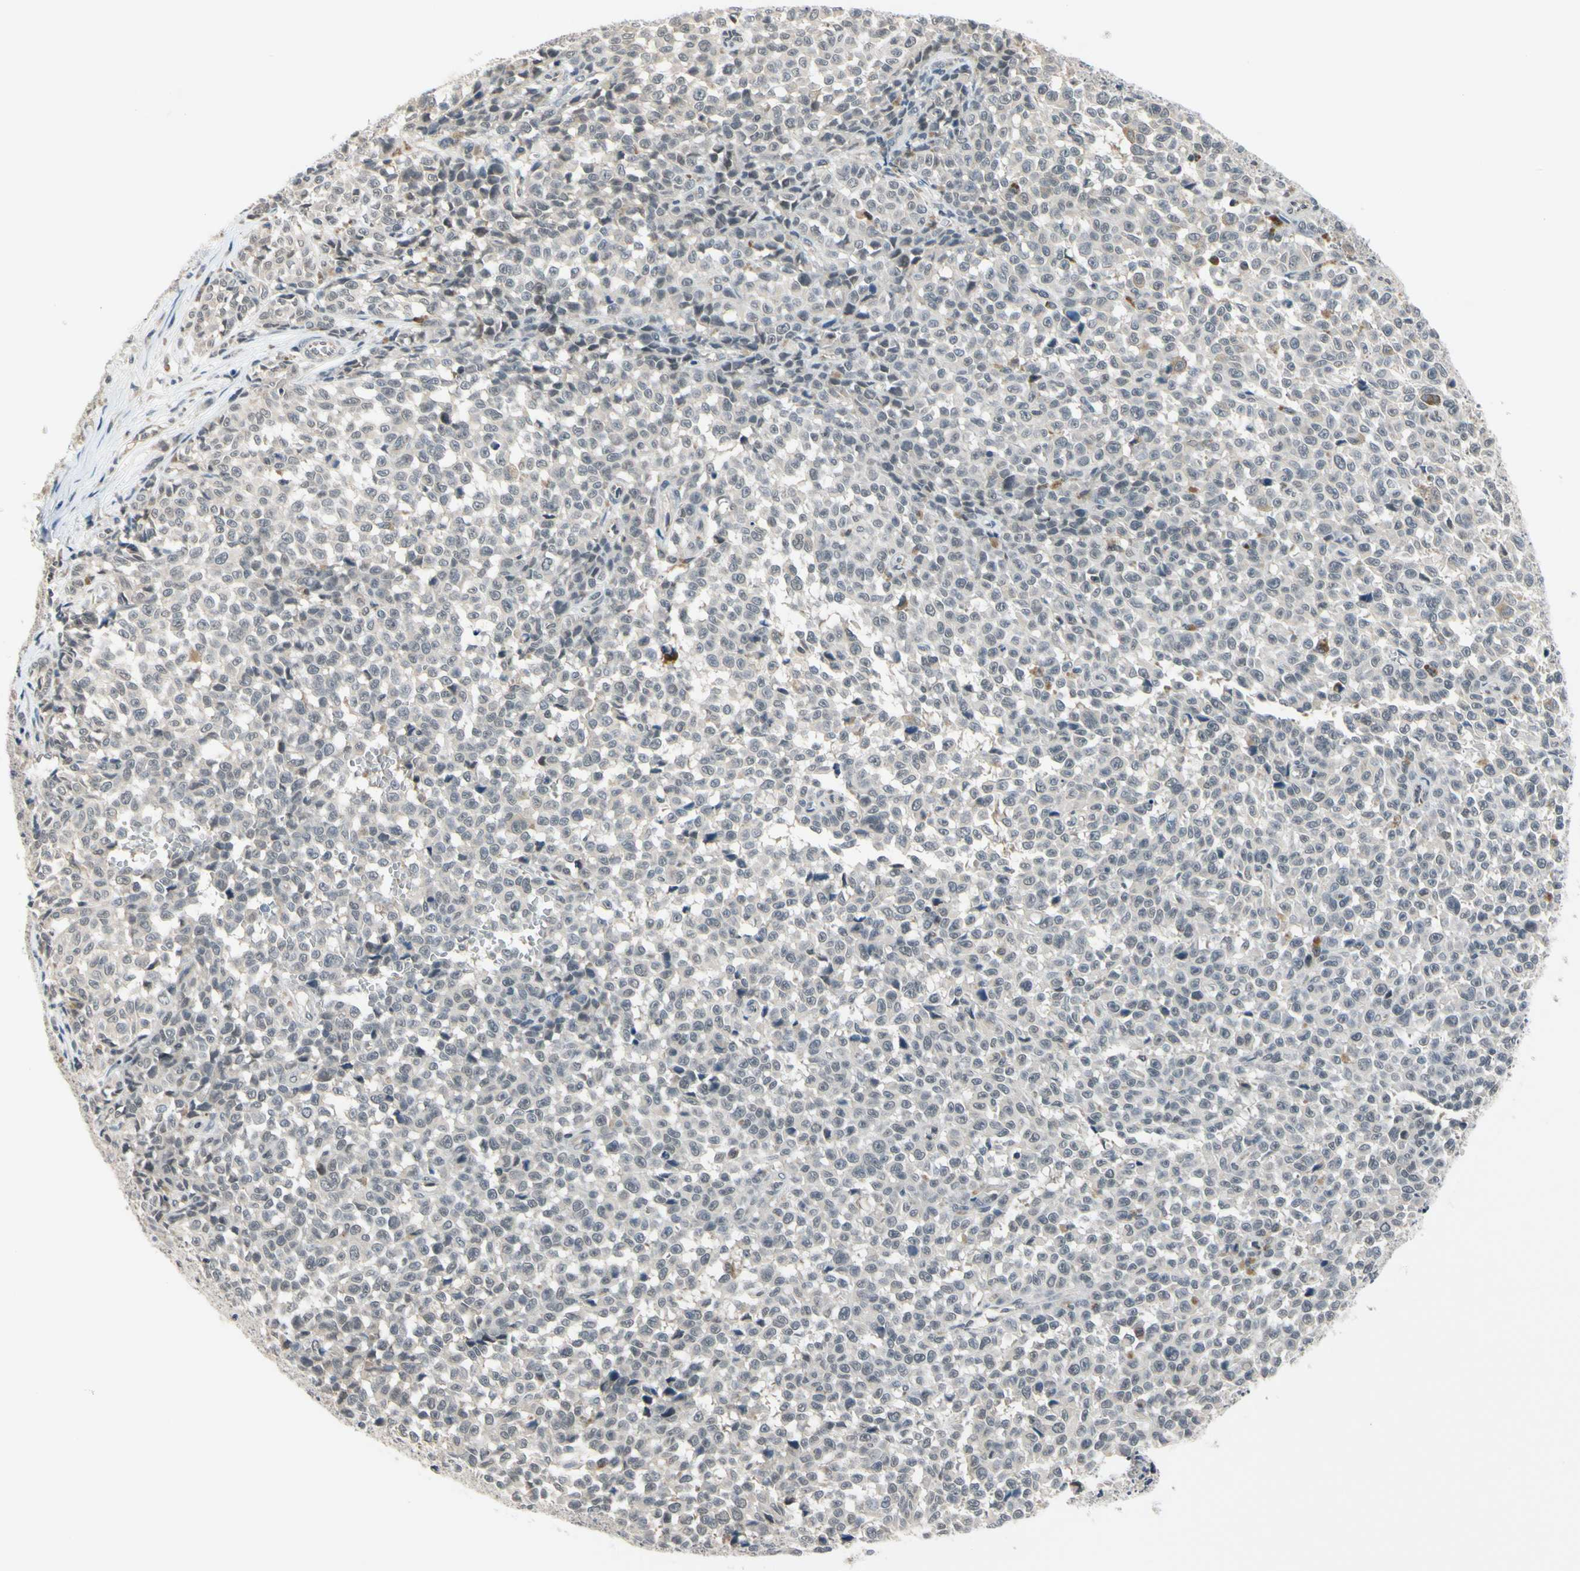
{"staining": {"intensity": "negative", "quantity": "none", "location": "none"}, "tissue": "melanoma", "cell_type": "Tumor cells", "image_type": "cancer", "snomed": [{"axis": "morphology", "description": "Malignant melanoma, NOS"}, {"axis": "topography", "description": "Skin"}], "caption": "Tumor cells are negative for protein expression in human melanoma.", "gene": "TAF12", "patient": {"sex": "female", "age": 82}}